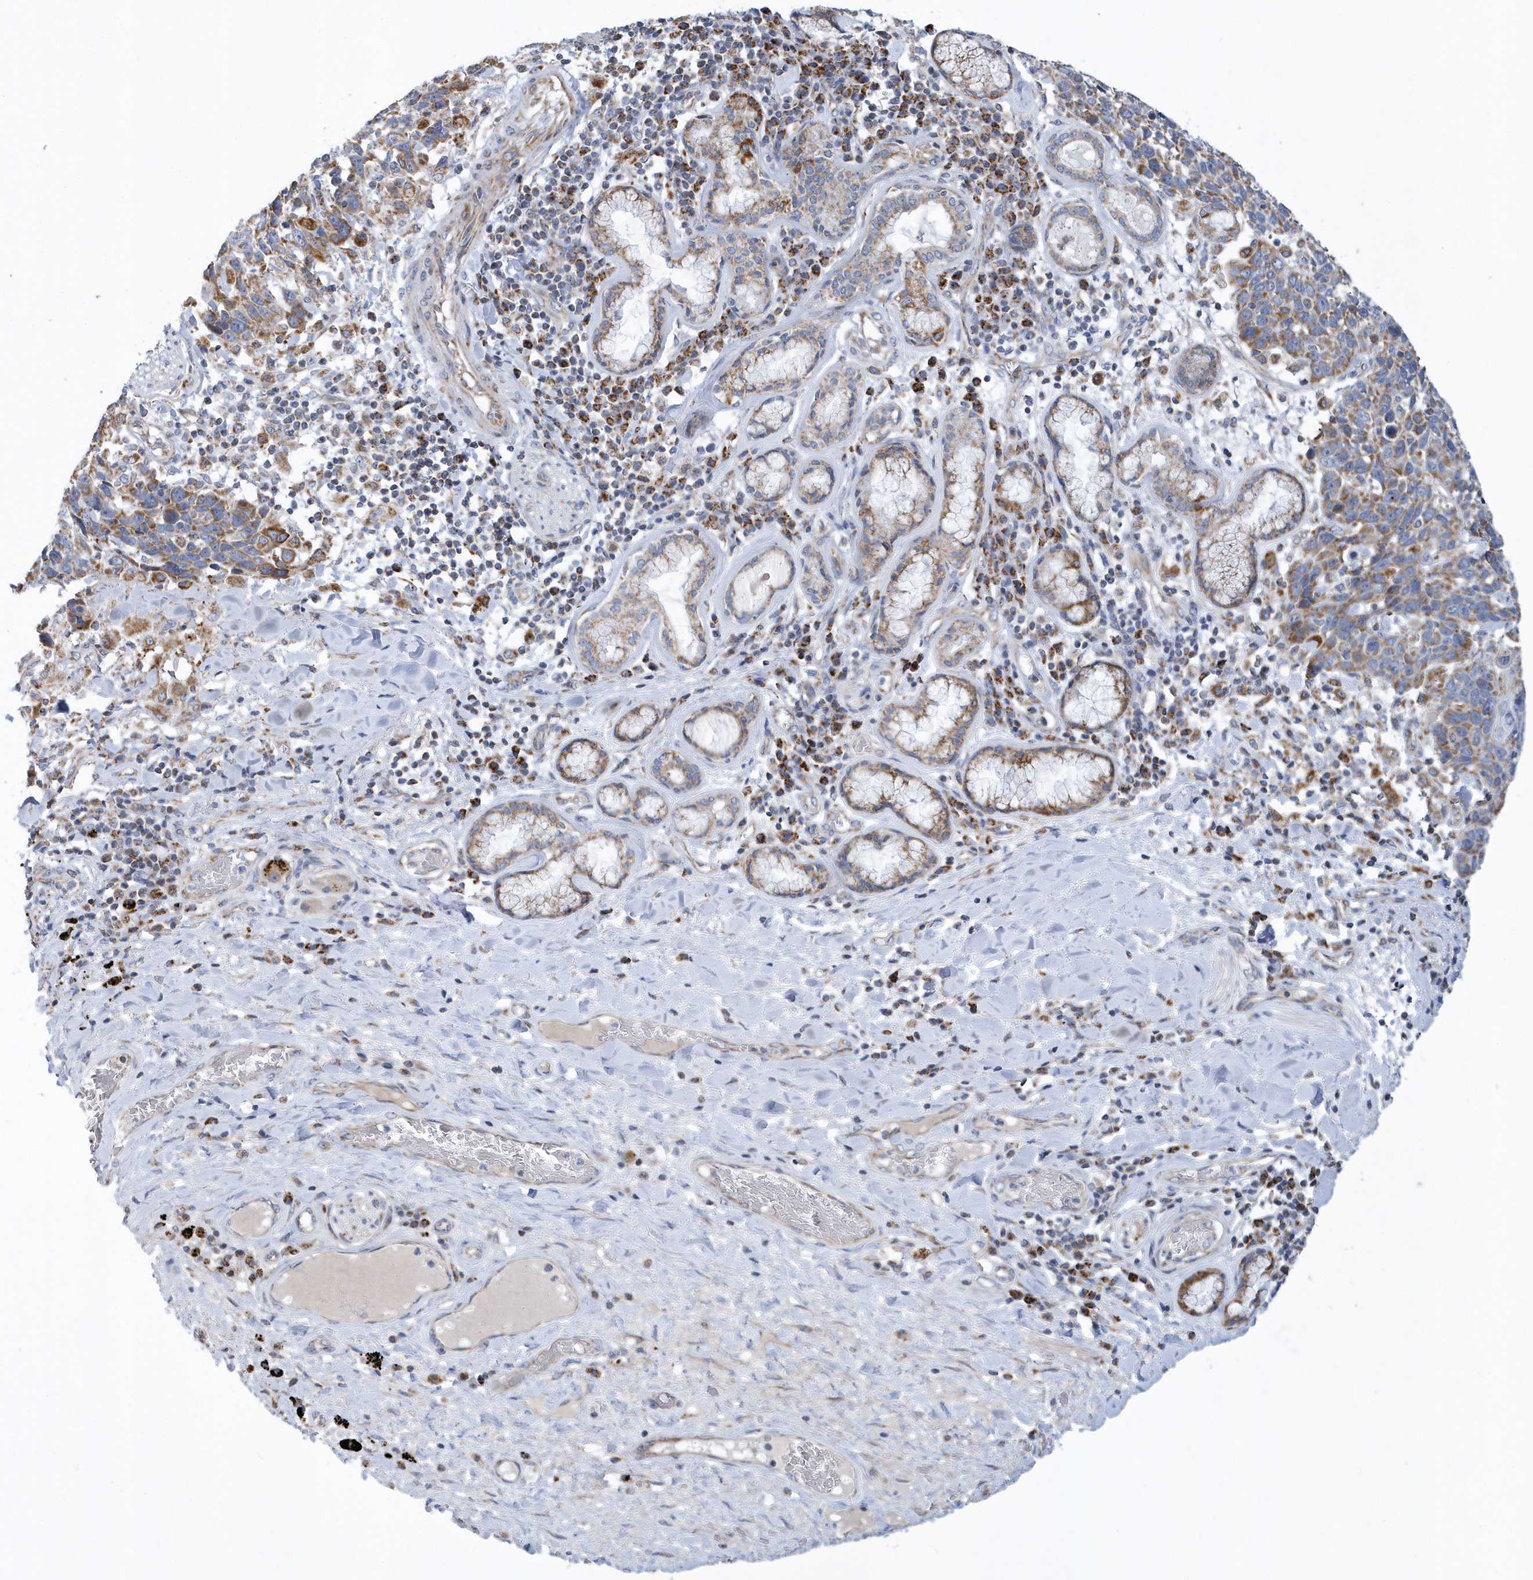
{"staining": {"intensity": "moderate", "quantity": ">75%", "location": "cytoplasmic/membranous"}, "tissue": "lung cancer", "cell_type": "Tumor cells", "image_type": "cancer", "snomed": [{"axis": "morphology", "description": "Squamous cell carcinoma, NOS"}, {"axis": "topography", "description": "Lung"}], "caption": "DAB (3,3'-diaminobenzidine) immunohistochemical staining of lung cancer exhibits moderate cytoplasmic/membranous protein expression in about >75% of tumor cells. (IHC, brightfield microscopy, high magnification).", "gene": "VWA5B2", "patient": {"sex": "male", "age": 66}}